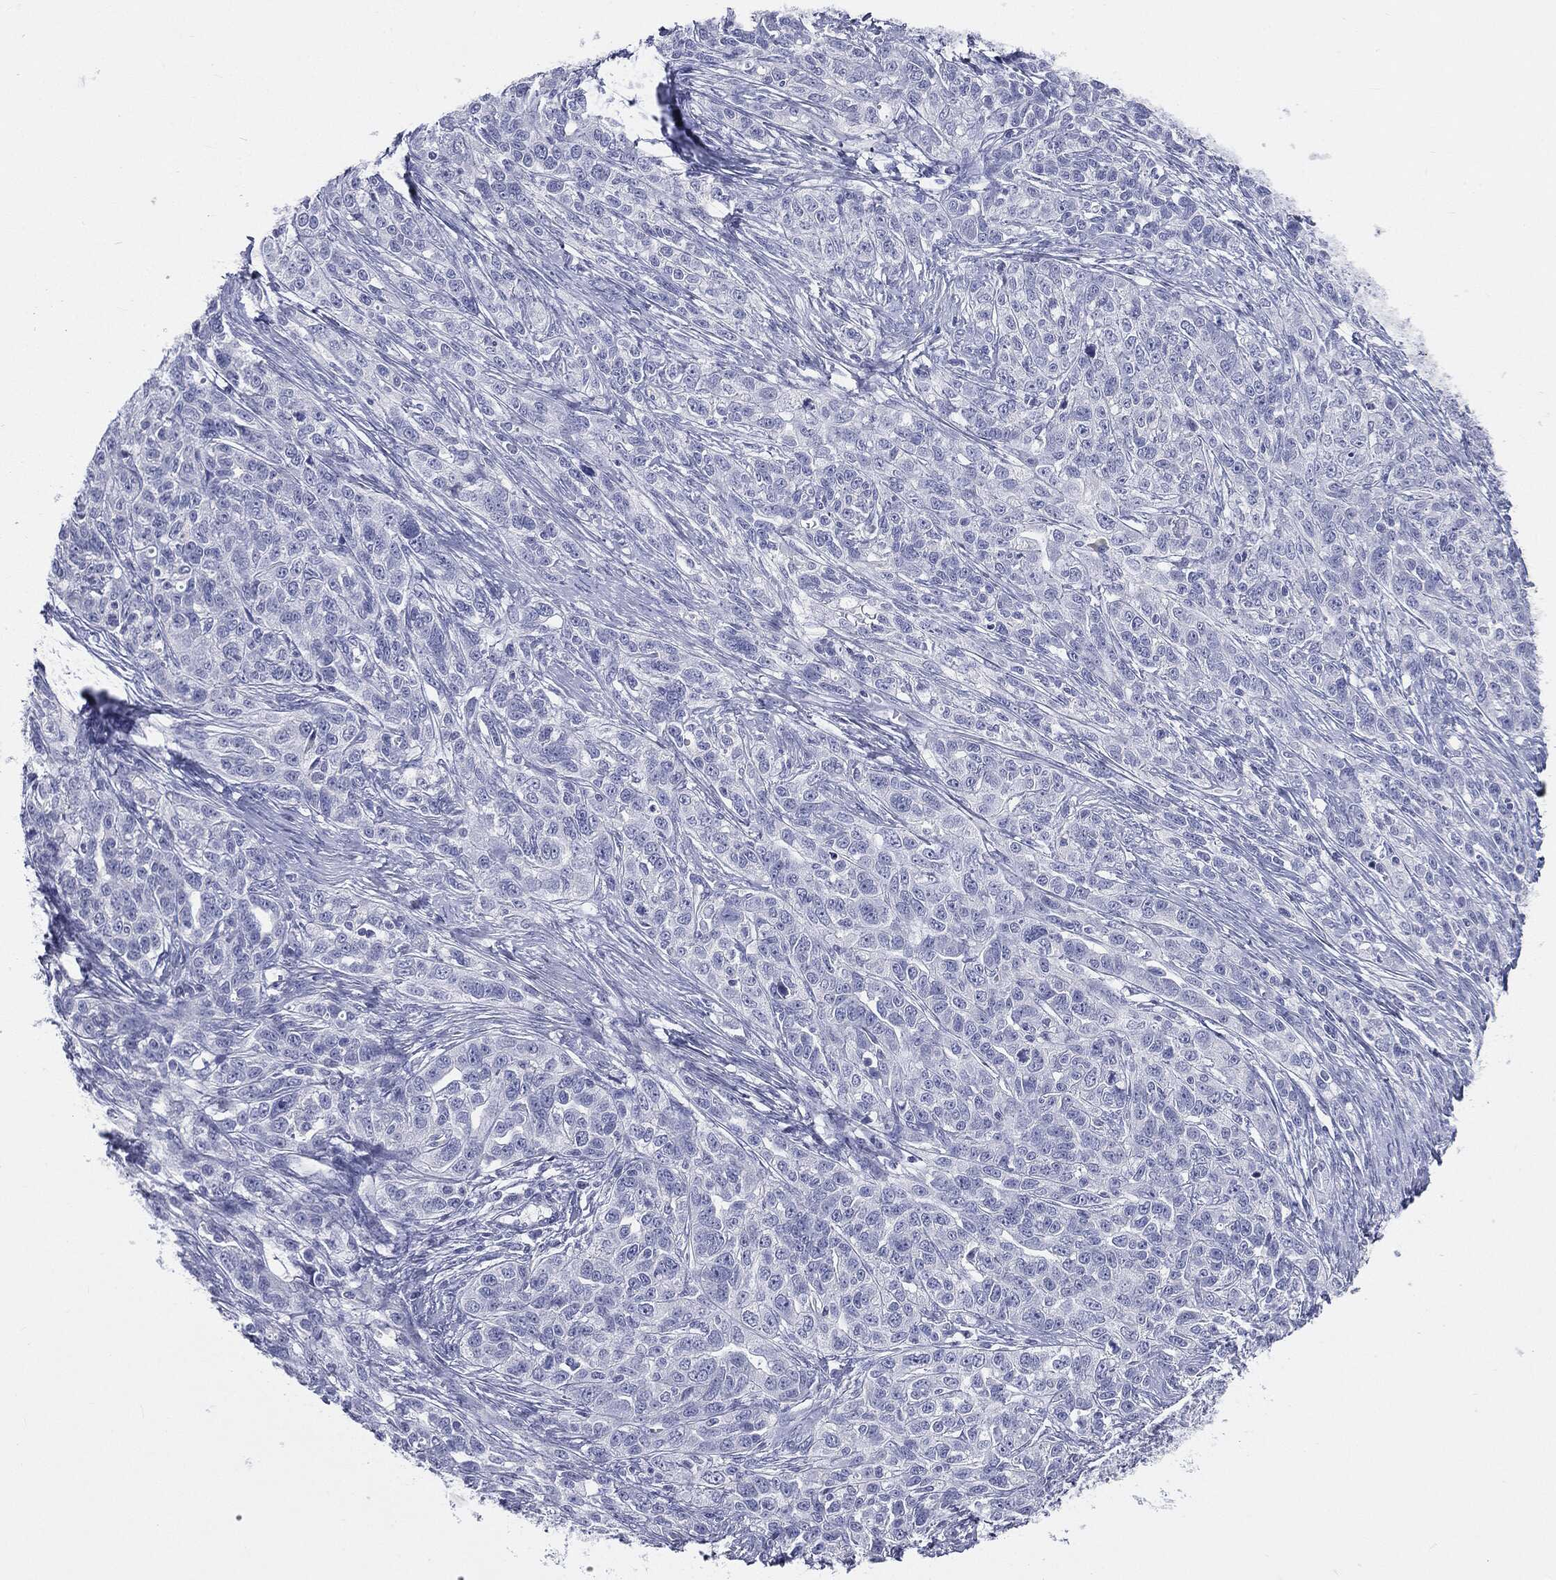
{"staining": {"intensity": "negative", "quantity": "none", "location": "none"}, "tissue": "ovarian cancer", "cell_type": "Tumor cells", "image_type": "cancer", "snomed": [{"axis": "morphology", "description": "Cystadenocarcinoma, serous, NOS"}, {"axis": "topography", "description": "Ovary"}], "caption": "Photomicrograph shows no significant protein staining in tumor cells of ovarian cancer (serous cystadenocarcinoma).", "gene": "CGB1", "patient": {"sex": "female", "age": 71}}